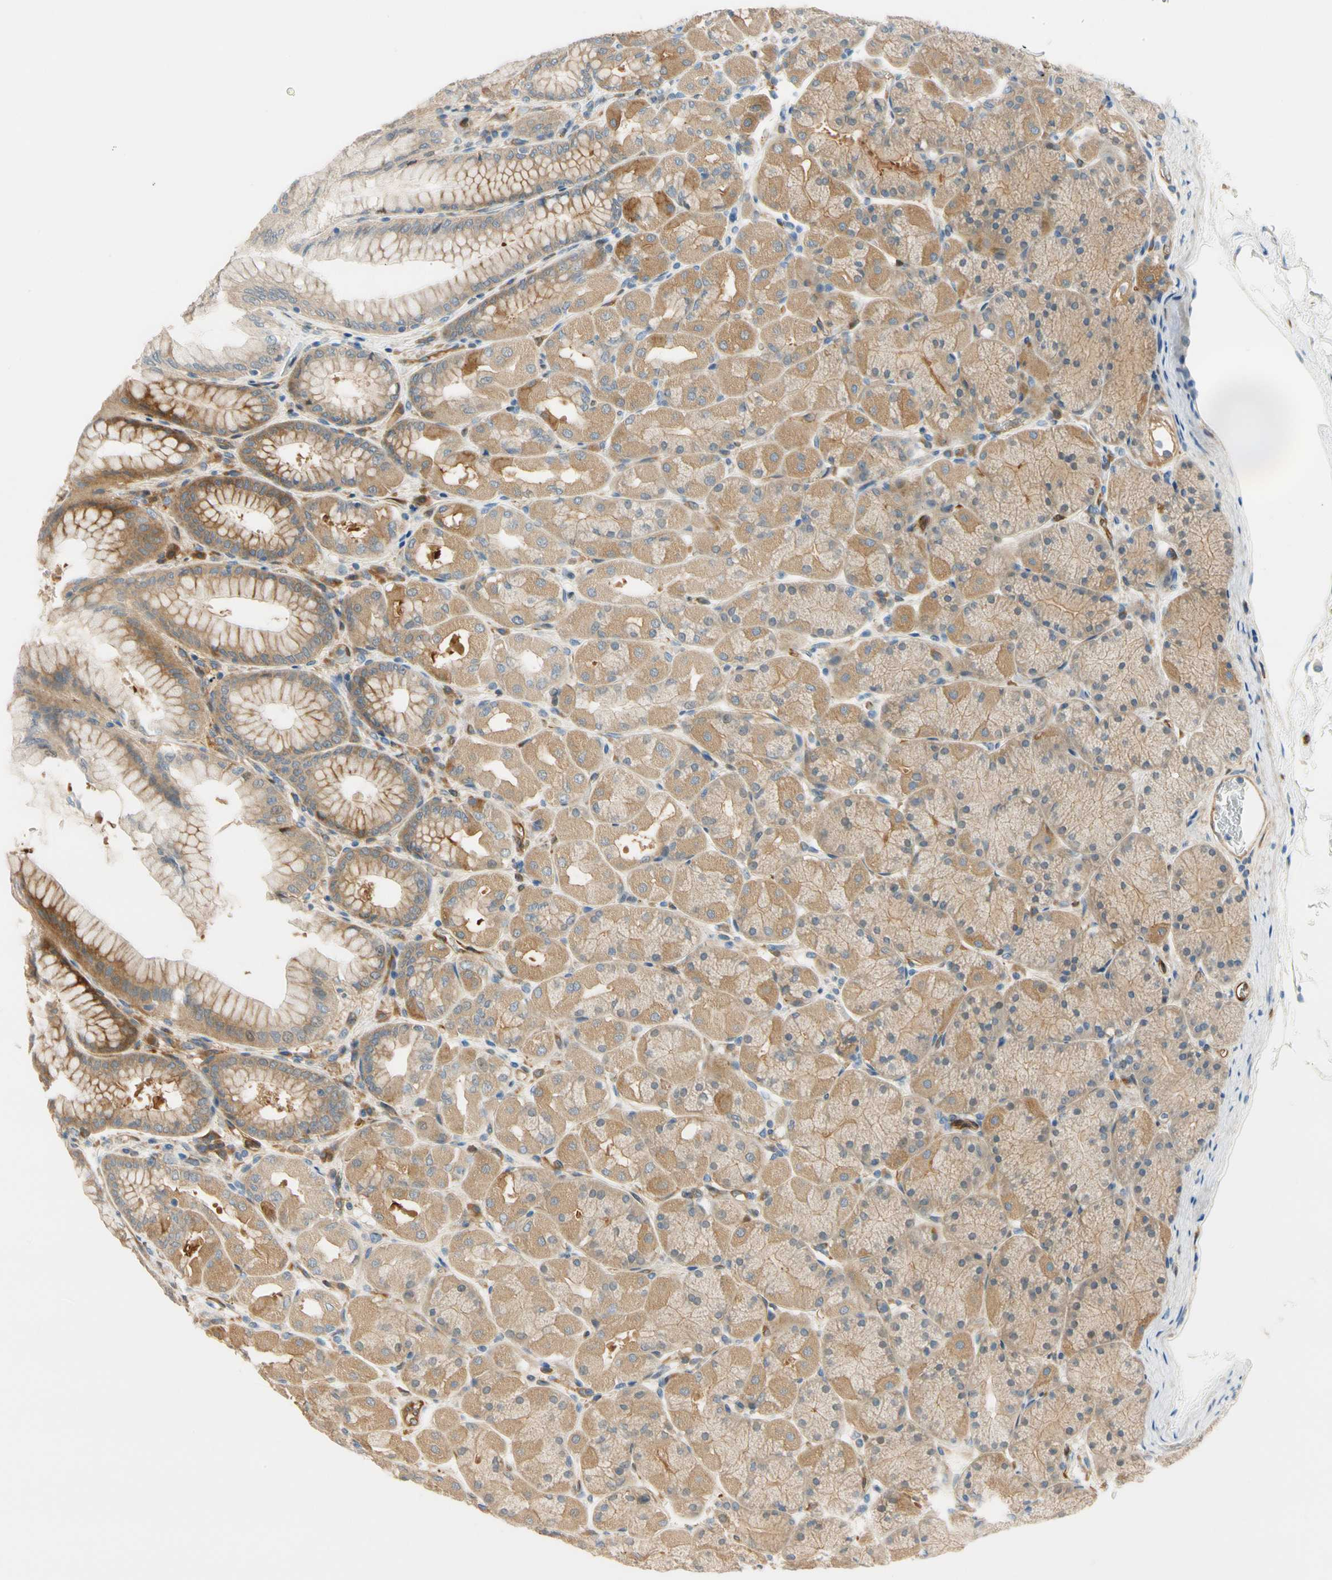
{"staining": {"intensity": "moderate", "quantity": ">75%", "location": "cytoplasmic/membranous"}, "tissue": "stomach", "cell_type": "Glandular cells", "image_type": "normal", "snomed": [{"axis": "morphology", "description": "Normal tissue, NOS"}, {"axis": "topography", "description": "Stomach, upper"}], "caption": "This micrograph exhibits IHC staining of unremarkable human stomach, with medium moderate cytoplasmic/membranous positivity in approximately >75% of glandular cells.", "gene": "PARP14", "patient": {"sex": "female", "age": 56}}